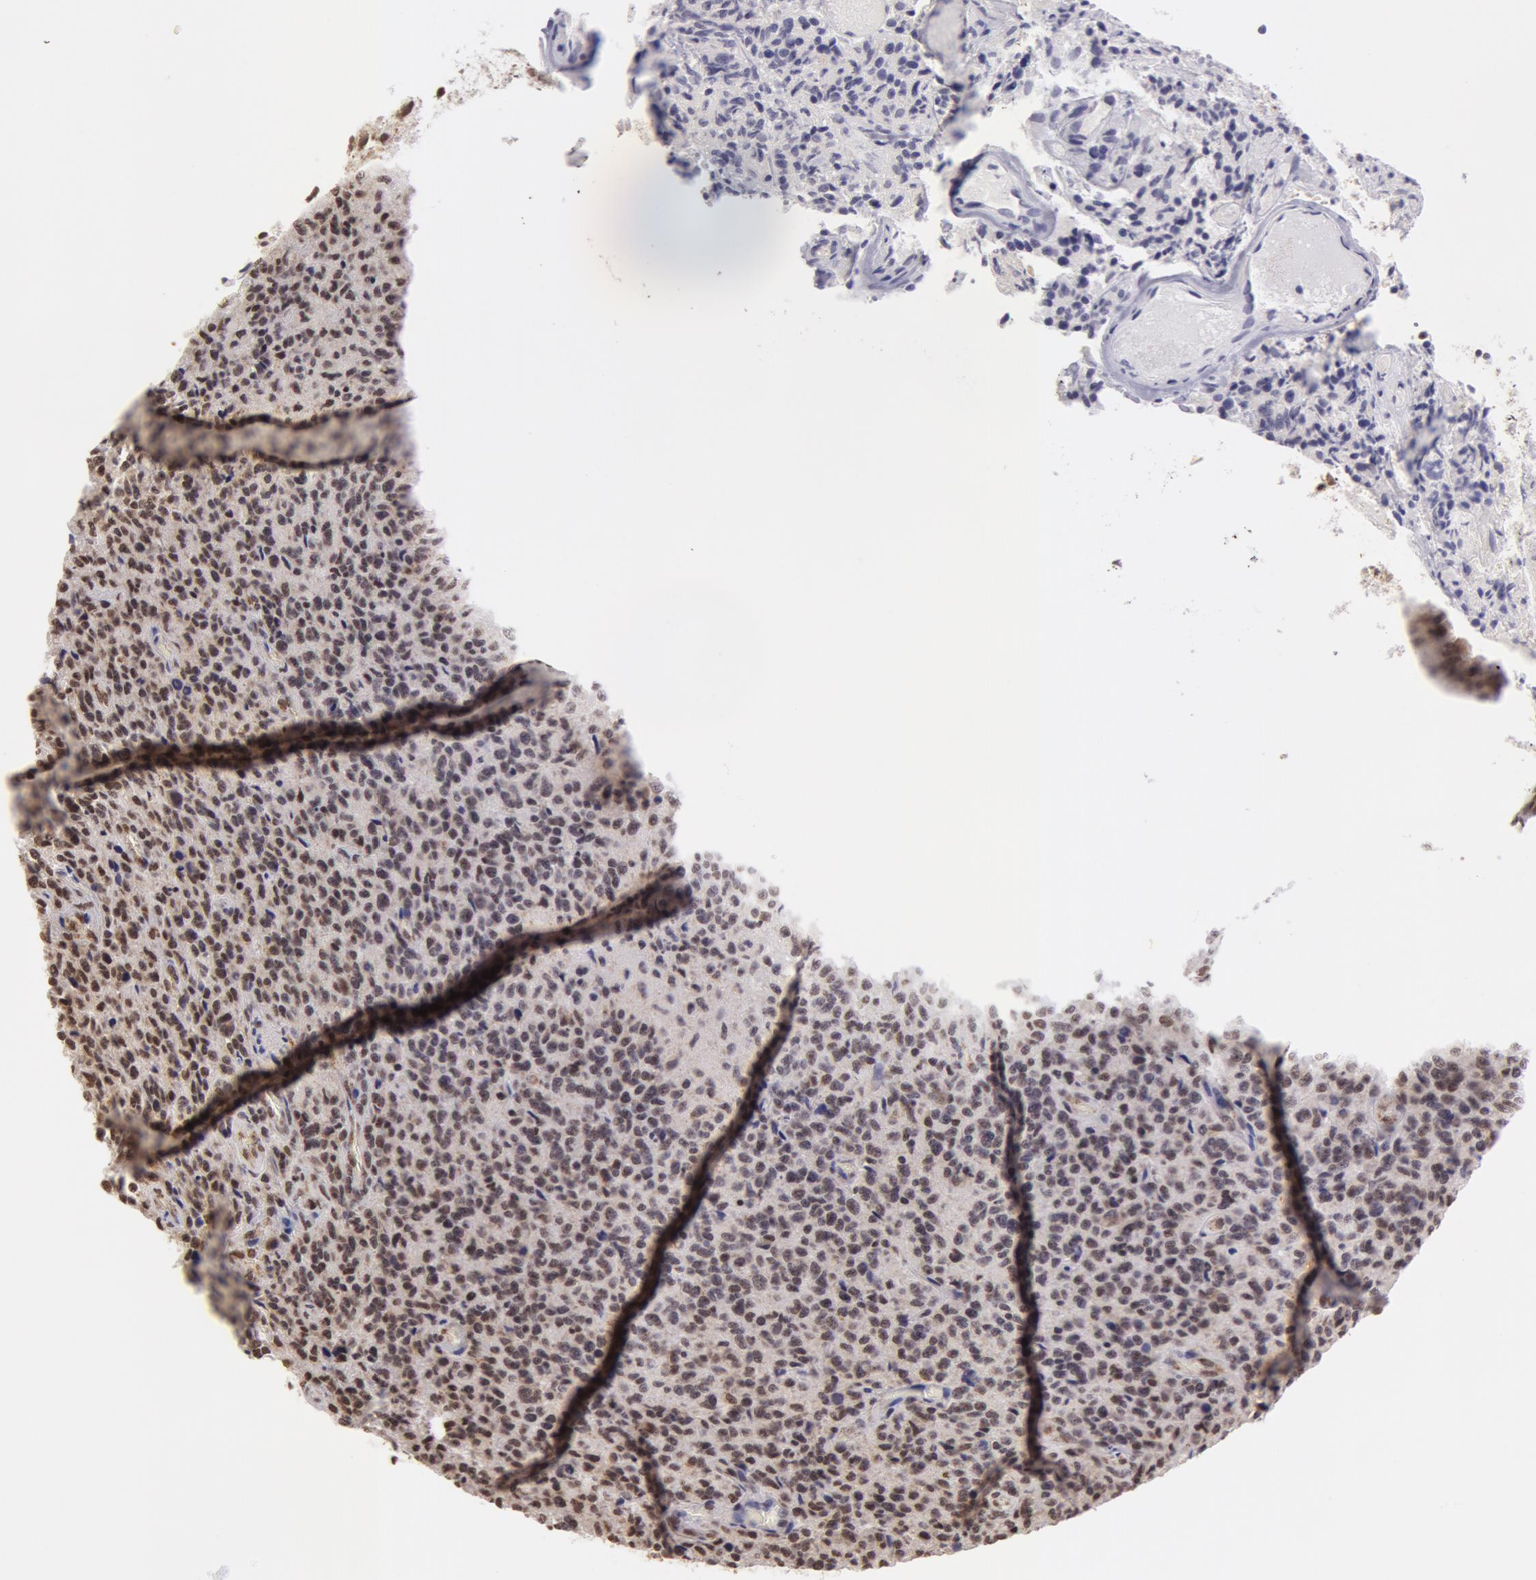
{"staining": {"intensity": "moderate", "quantity": ">75%", "location": "nuclear"}, "tissue": "glioma", "cell_type": "Tumor cells", "image_type": "cancer", "snomed": [{"axis": "morphology", "description": "Glioma, malignant, High grade"}, {"axis": "topography", "description": "Brain"}], "caption": "Protein positivity by immunohistochemistry (IHC) exhibits moderate nuclear staining in approximately >75% of tumor cells in glioma.", "gene": "VRTN", "patient": {"sex": "male", "age": 36}}